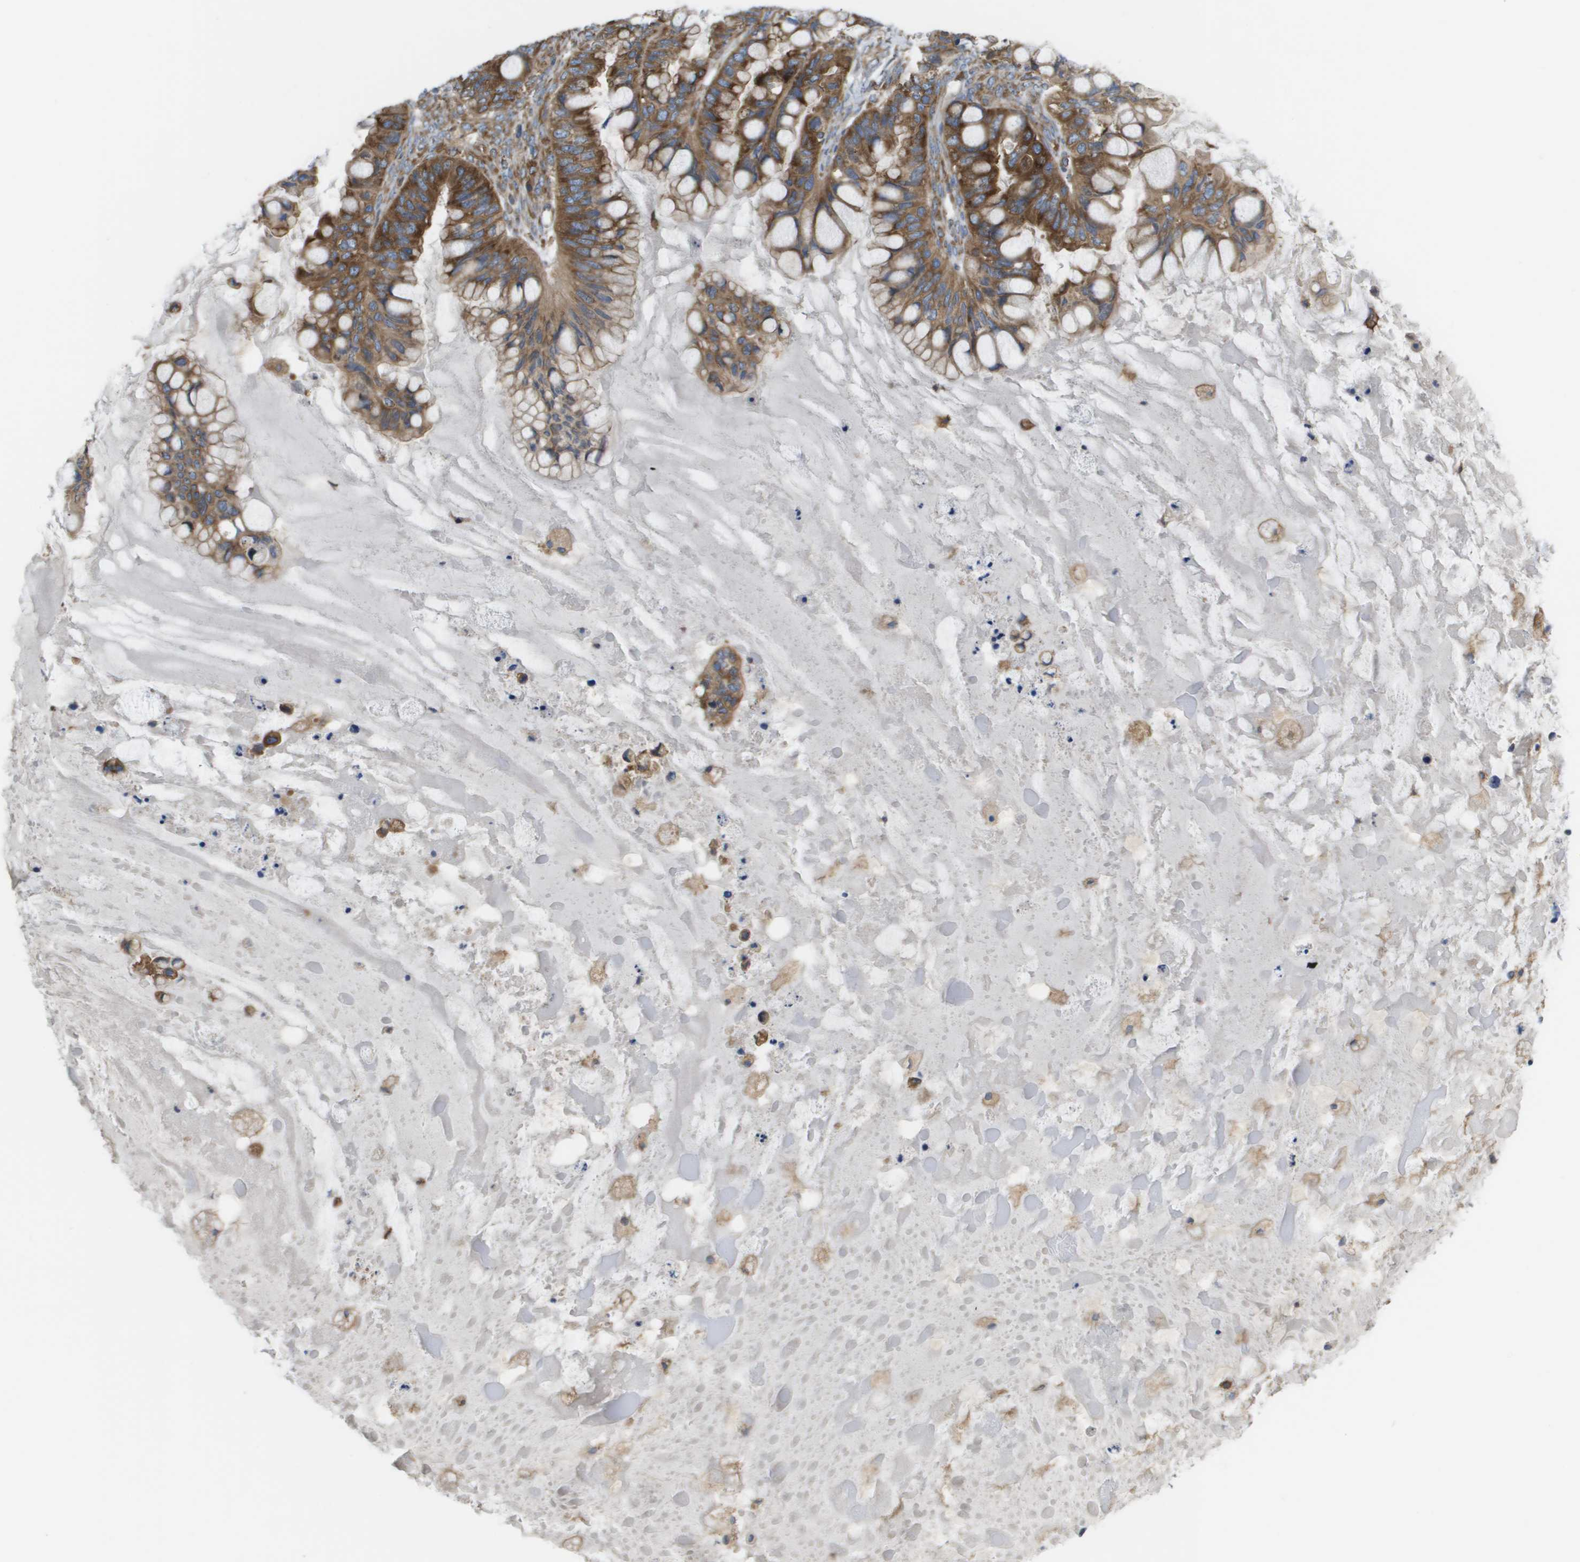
{"staining": {"intensity": "strong", "quantity": ">75%", "location": "cytoplasmic/membranous"}, "tissue": "ovarian cancer", "cell_type": "Tumor cells", "image_type": "cancer", "snomed": [{"axis": "morphology", "description": "Cystadenocarcinoma, mucinous, NOS"}, {"axis": "topography", "description": "Ovary"}], "caption": "High-magnification brightfield microscopy of mucinous cystadenocarcinoma (ovarian) stained with DAB (brown) and counterstained with hematoxylin (blue). tumor cells exhibit strong cytoplasmic/membranous positivity is seen in about>75% of cells.", "gene": "EIF4G2", "patient": {"sex": "female", "age": 80}}